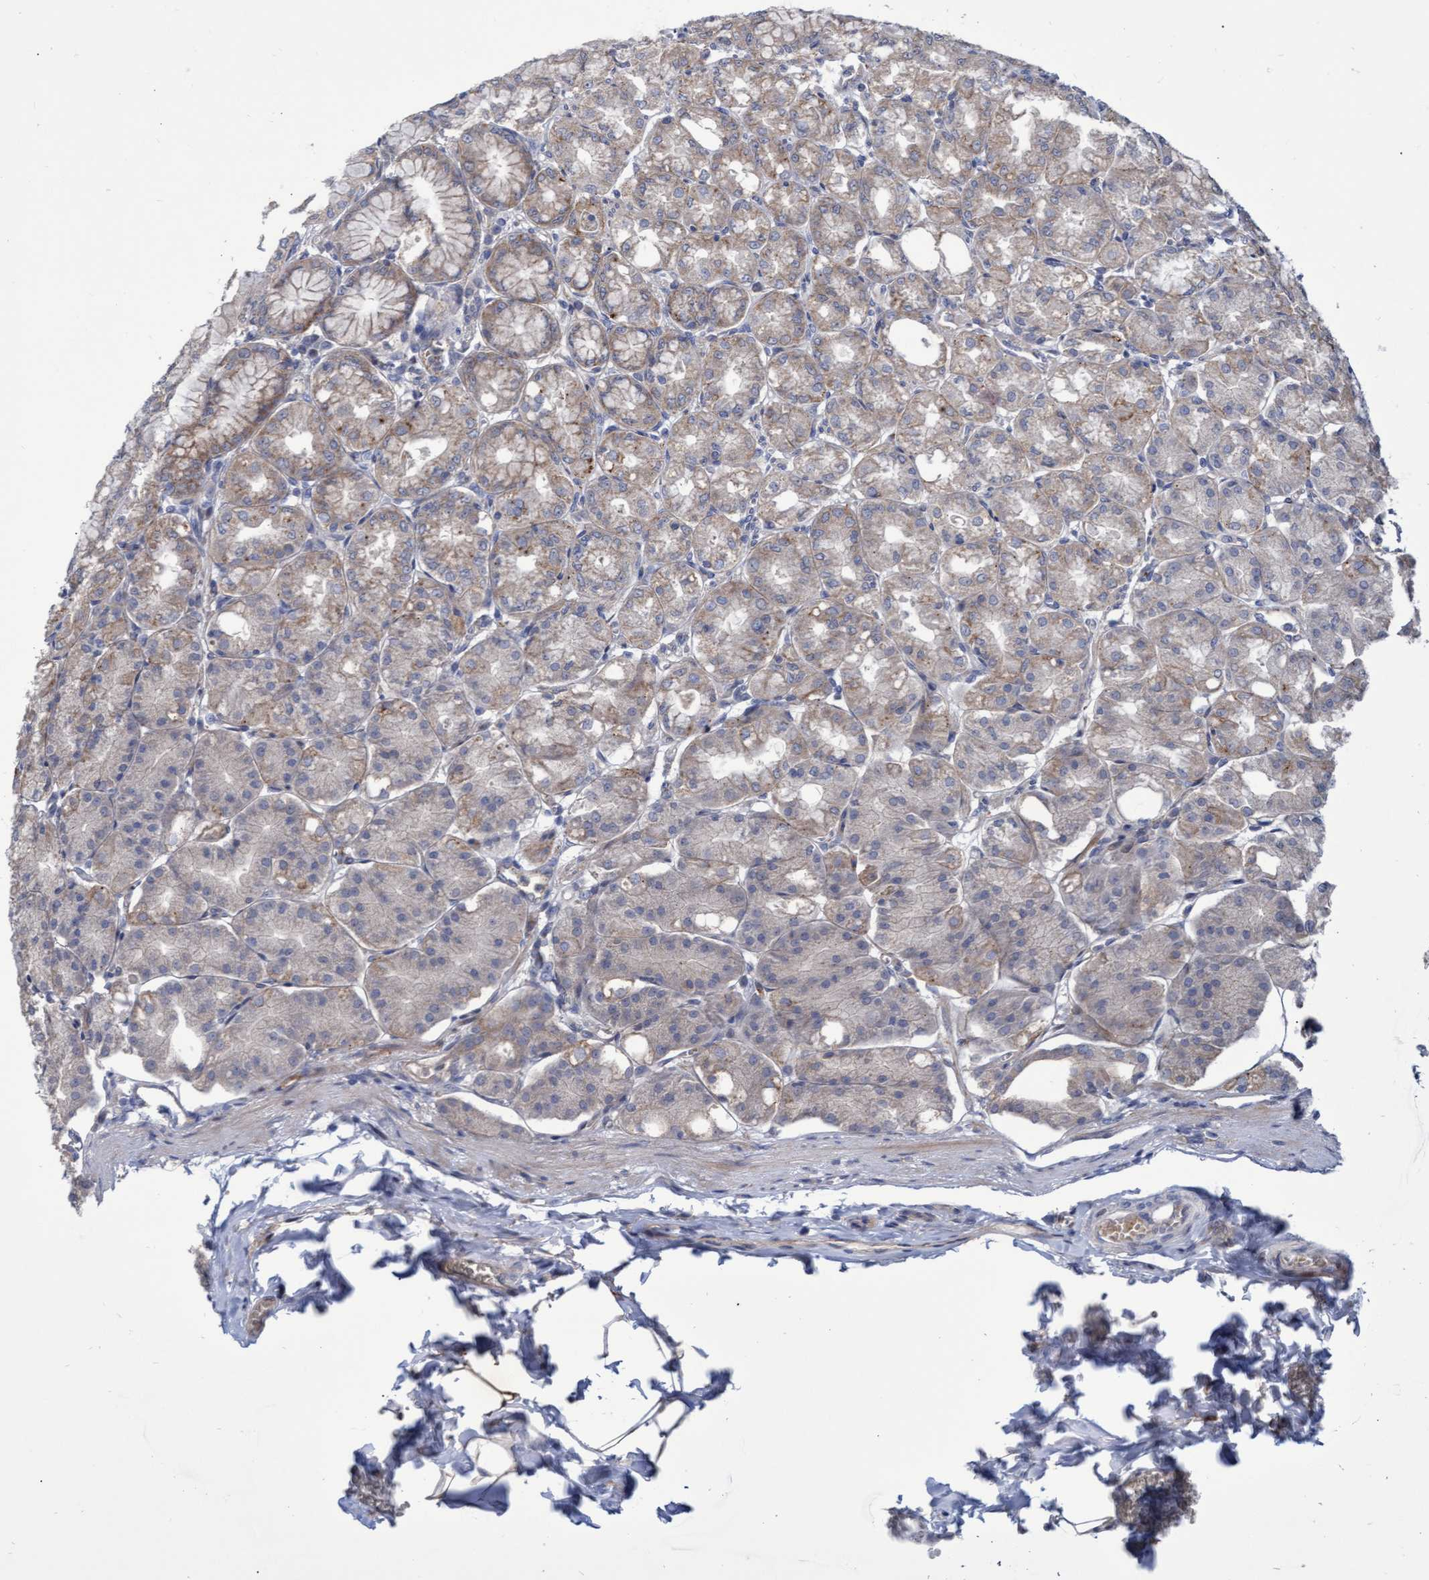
{"staining": {"intensity": "moderate", "quantity": "<25%", "location": "cytoplasmic/membranous"}, "tissue": "stomach", "cell_type": "Glandular cells", "image_type": "normal", "snomed": [{"axis": "morphology", "description": "Normal tissue, NOS"}, {"axis": "topography", "description": "Stomach, lower"}], "caption": "Protein expression analysis of benign stomach reveals moderate cytoplasmic/membranous staining in approximately <25% of glandular cells. Nuclei are stained in blue.", "gene": "ABCF2", "patient": {"sex": "male", "age": 71}}